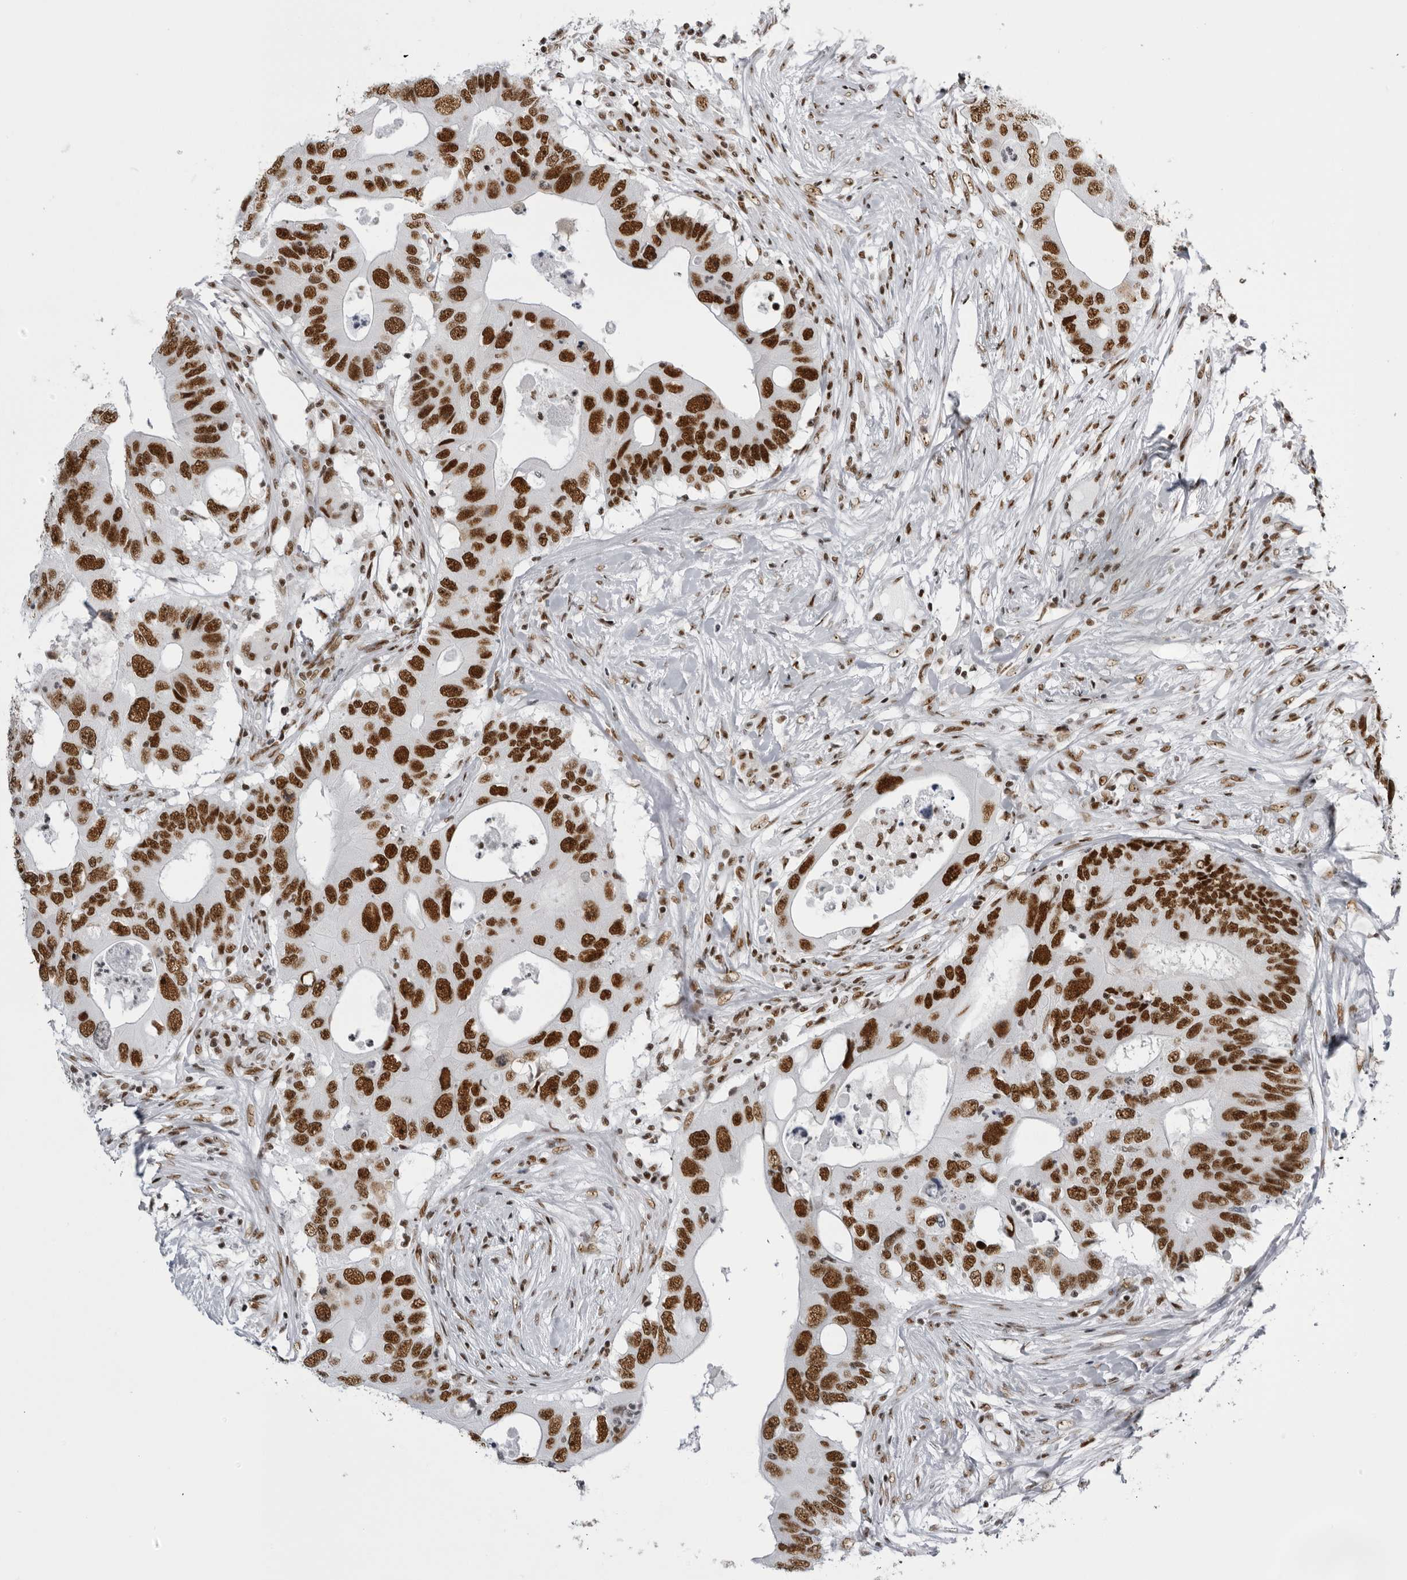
{"staining": {"intensity": "strong", "quantity": ">75%", "location": "nuclear"}, "tissue": "colorectal cancer", "cell_type": "Tumor cells", "image_type": "cancer", "snomed": [{"axis": "morphology", "description": "Adenocarcinoma, NOS"}, {"axis": "topography", "description": "Colon"}], "caption": "This photomicrograph shows immunohistochemistry staining of colorectal adenocarcinoma, with high strong nuclear expression in about >75% of tumor cells.", "gene": "DHX9", "patient": {"sex": "male", "age": 71}}